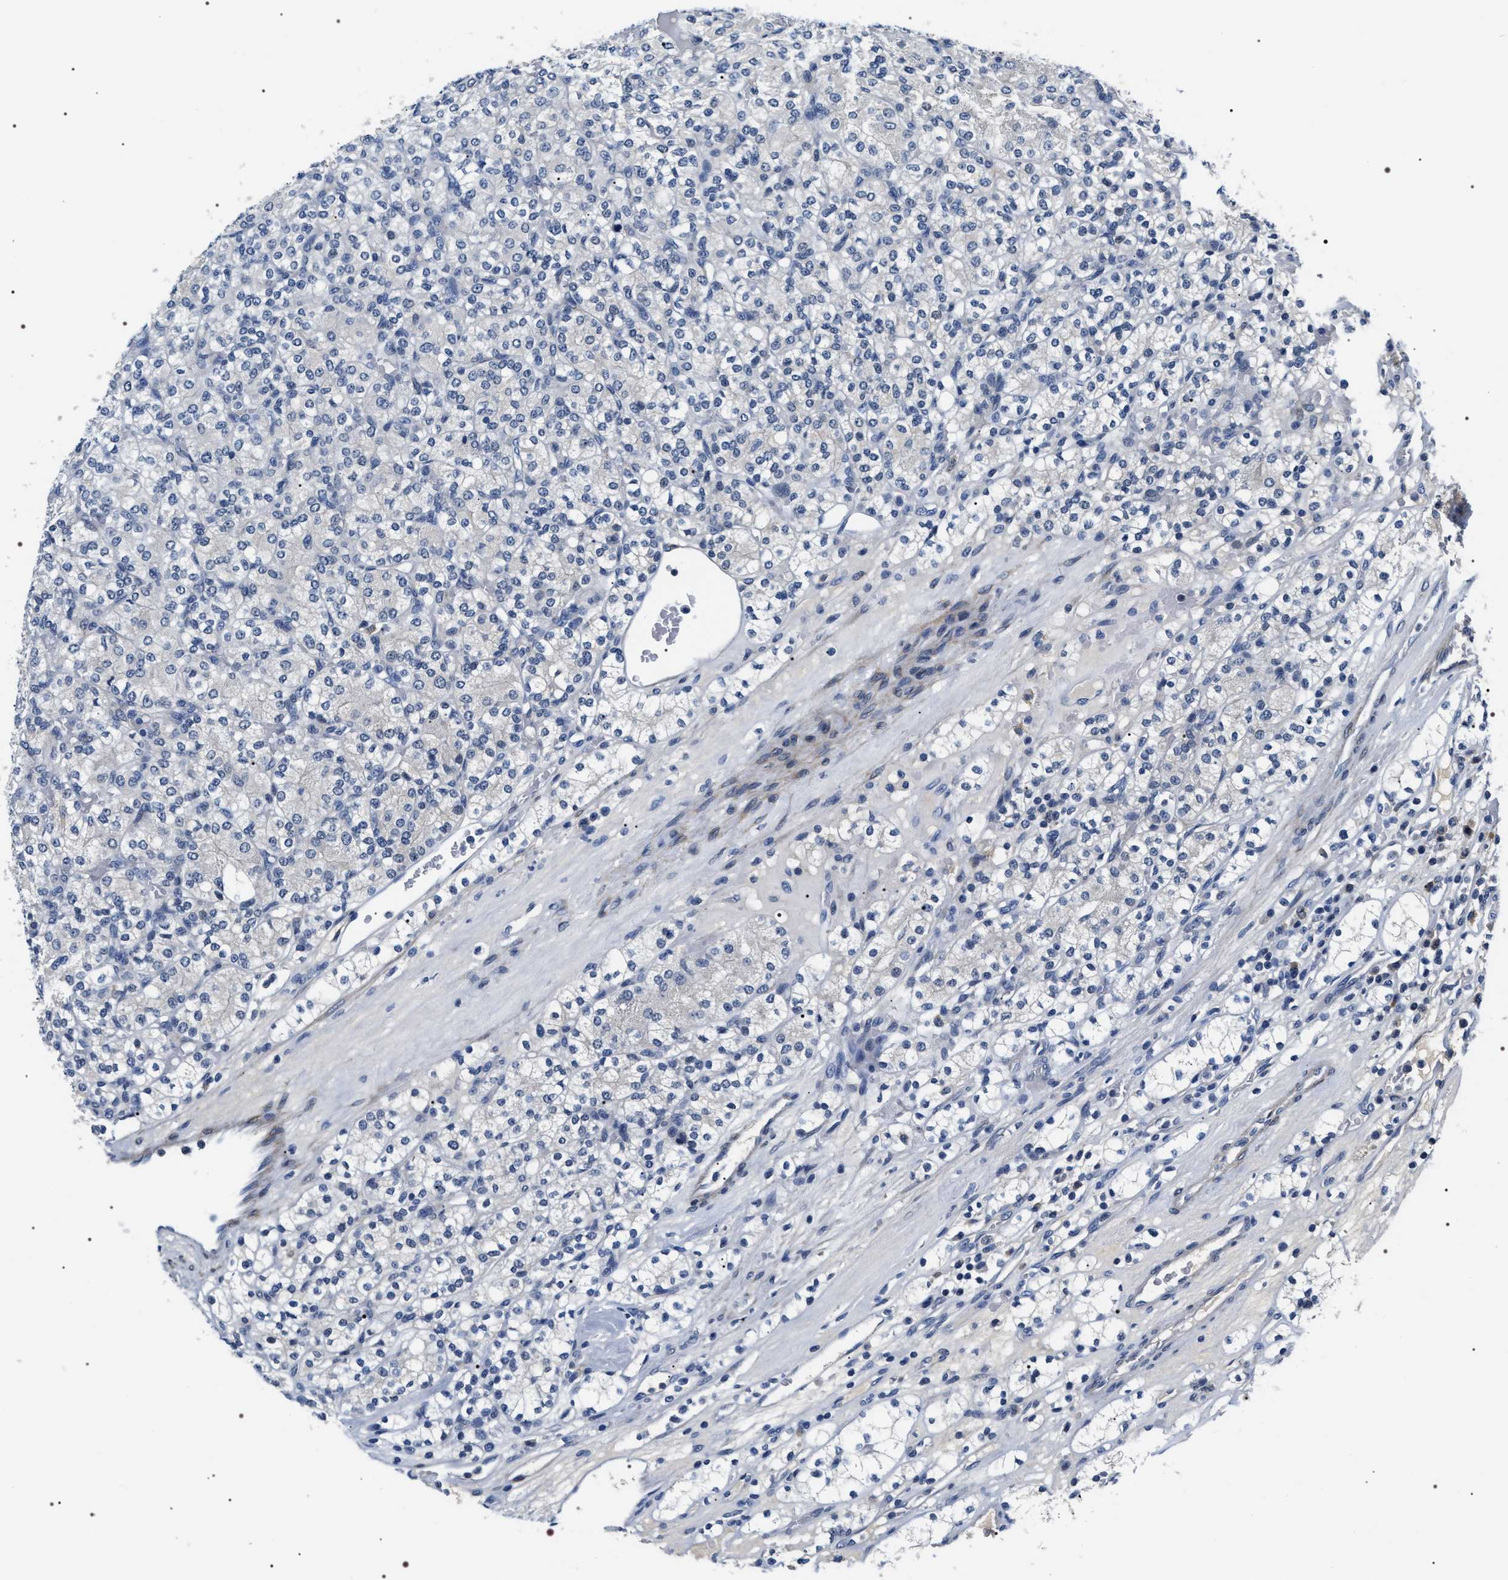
{"staining": {"intensity": "negative", "quantity": "none", "location": "none"}, "tissue": "renal cancer", "cell_type": "Tumor cells", "image_type": "cancer", "snomed": [{"axis": "morphology", "description": "Adenocarcinoma, NOS"}, {"axis": "topography", "description": "Kidney"}], "caption": "Immunohistochemical staining of human adenocarcinoma (renal) demonstrates no significant staining in tumor cells.", "gene": "BAG2", "patient": {"sex": "male", "age": 77}}